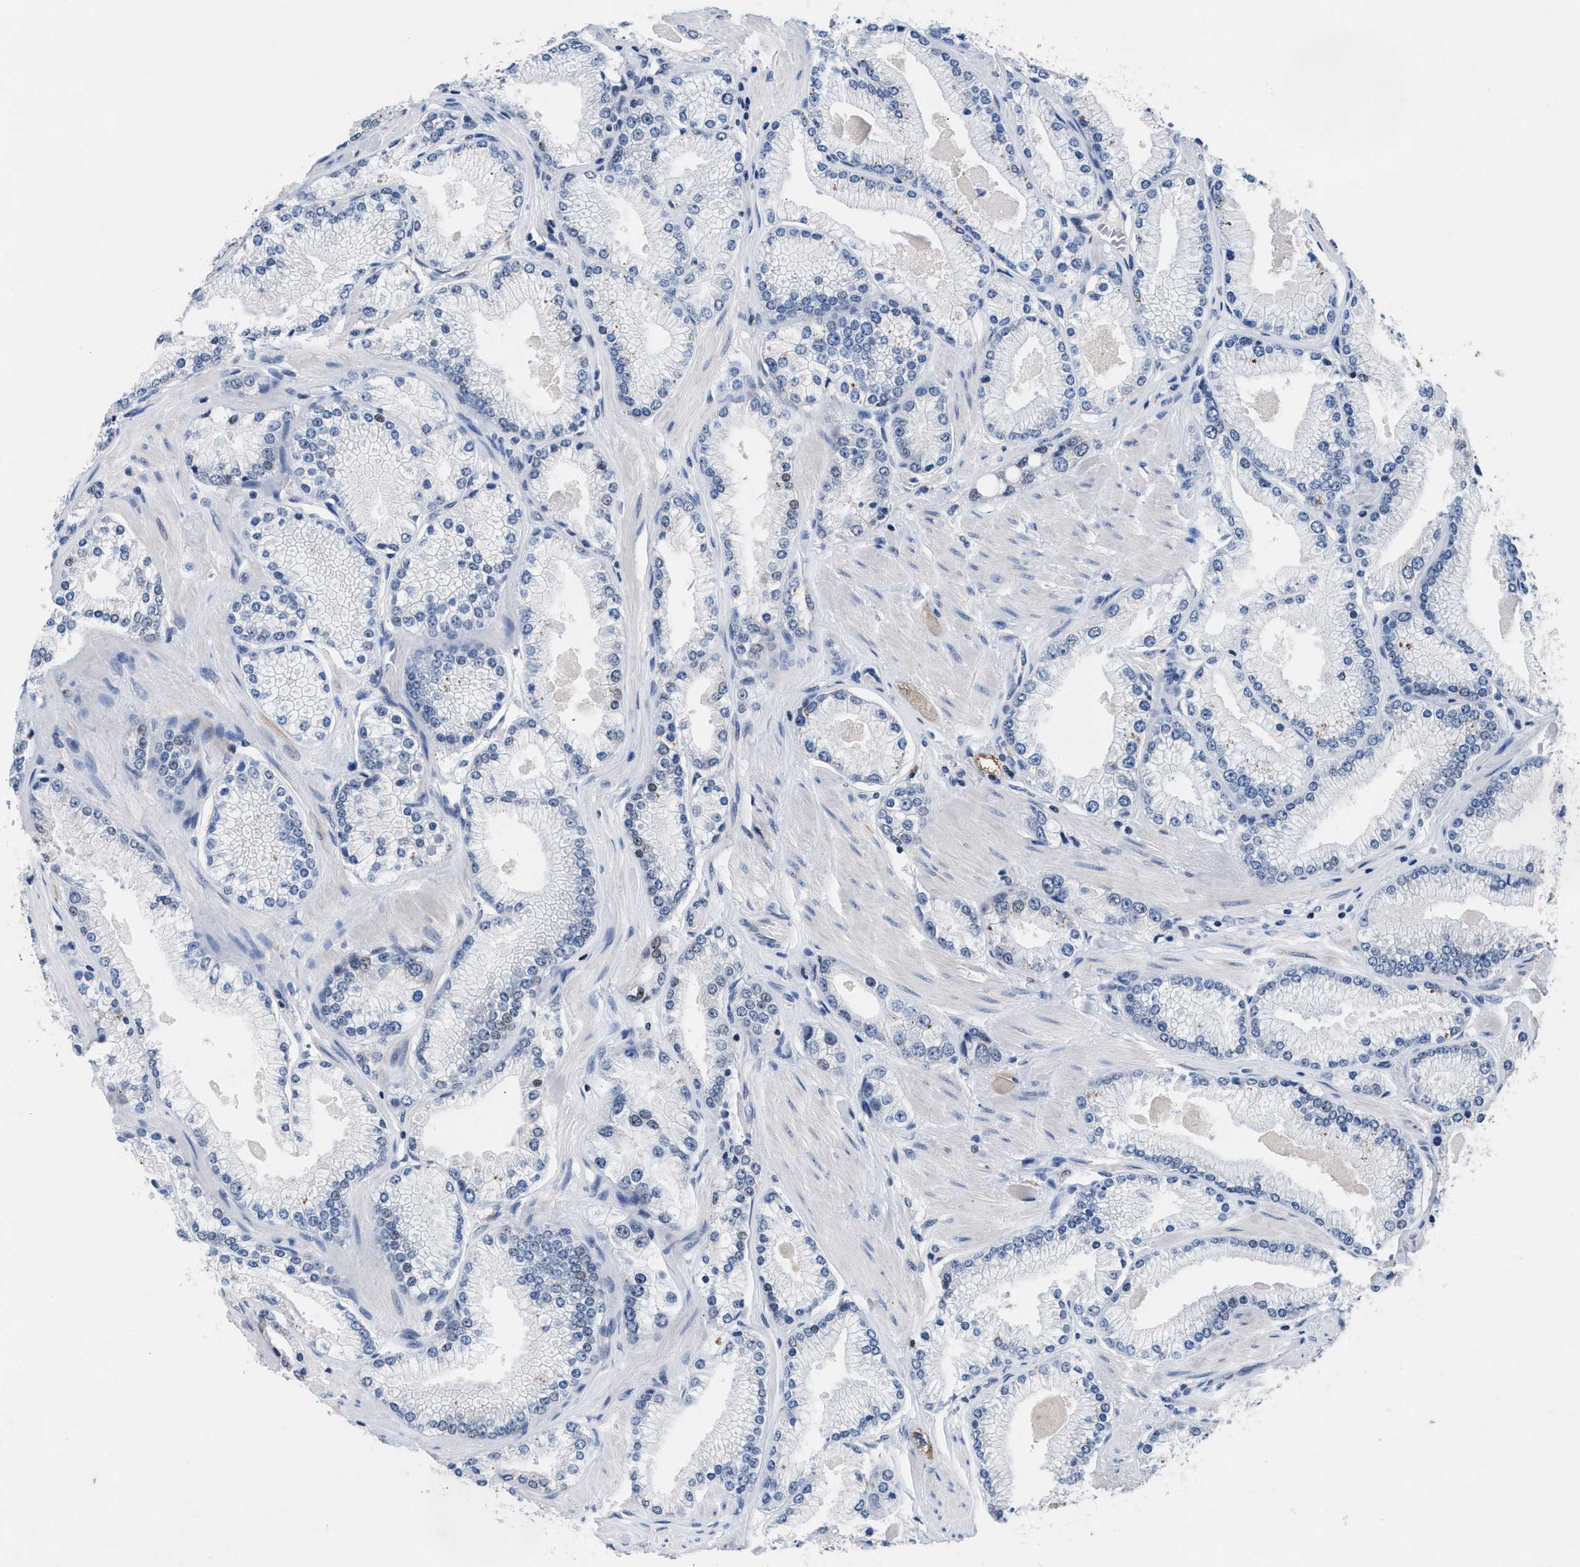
{"staining": {"intensity": "weak", "quantity": "<25%", "location": "nuclear"}, "tissue": "prostate cancer", "cell_type": "Tumor cells", "image_type": "cancer", "snomed": [{"axis": "morphology", "description": "Adenocarcinoma, High grade"}, {"axis": "topography", "description": "Prostate"}], "caption": "IHC of prostate cancer shows no positivity in tumor cells. The staining was performed using DAB (3,3'-diaminobenzidine) to visualize the protein expression in brown, while the nuclei were stained in blue with hematoxylin (Magnification: 20x).", "gene": "WDR81", "patient": {"sex": "male", "age": 50}}